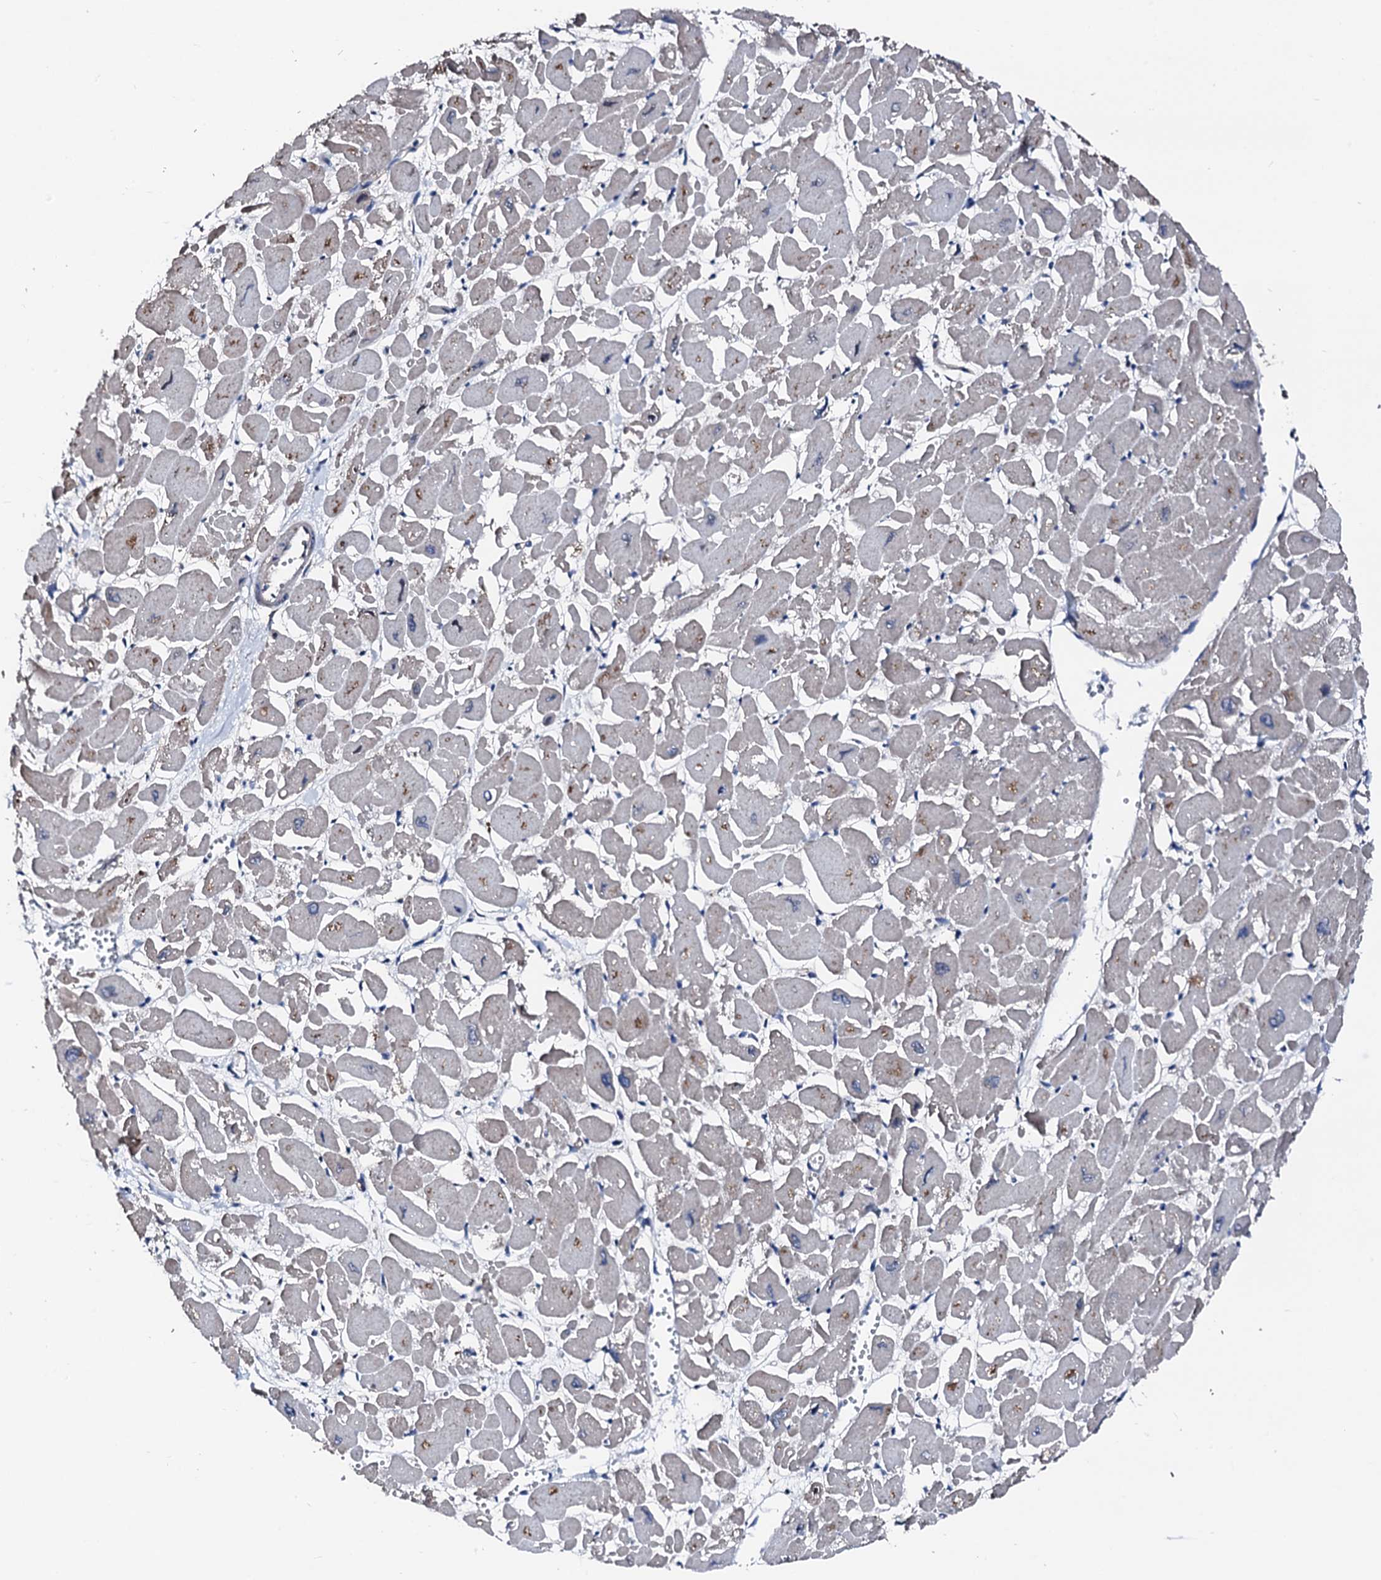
{"staining": {"intensity": "weak", "quantity": "<25%", "location": "cytoplasmic/membranous"}, "tissue": "heart muscle", "cell_type": "Cardiomyocytes", "image_type": "normal", "snomed": [{"axis": "morphology", "description": "Normal tissue, NOS"}, {"axis": "topography", "description": "Heart"}], "caption": "IHC micrograph of benign heart muscle: human heart muscle stained with DAB shows no significant protein staining in cardiomyocytes. (Stains: DAB IHC with hematoxylin counter stain, Microscopy: brightfield microscopy at high magnification).", "gene": "TRAFD1", "patient": {"sex": "male", "age": 54}}